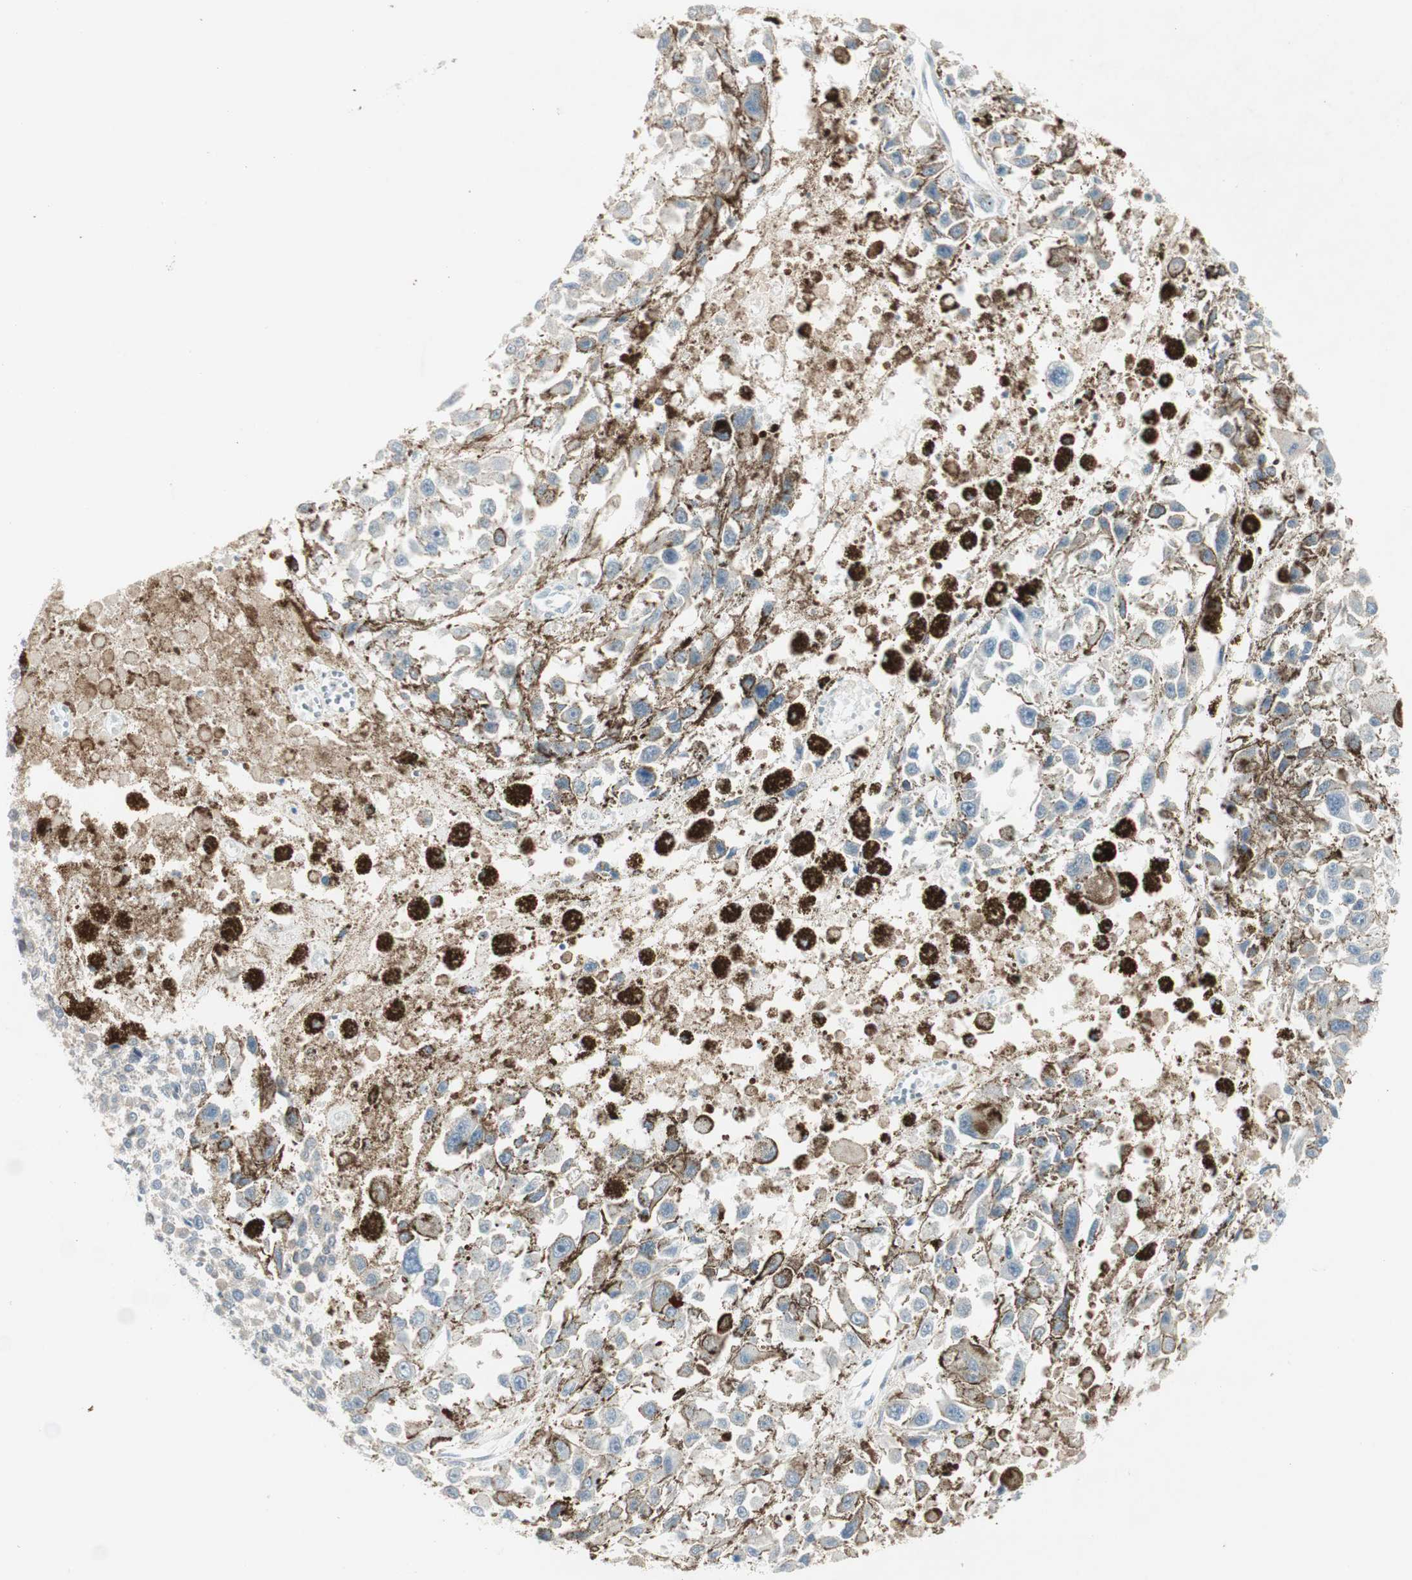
{"staining": {"intensity": "negative", "quantity": "none", "location": "none"}, "tissue": "melanoma", "cell_type": "Tumor cells", "image_type": "cancer", "snomed": [{"axis": "morphology", "description": "Malignant melanoma, Metastatic site"}, {"axis": "topography", "description": "Lymph node"}], "caption": "Immunohistochemistry (IHC) of malignant melanoma (metastatic site) displays no positivity in tumor cells.", "gene": "MAPRE3", "patient": {"sex": "male", "age": 59}}